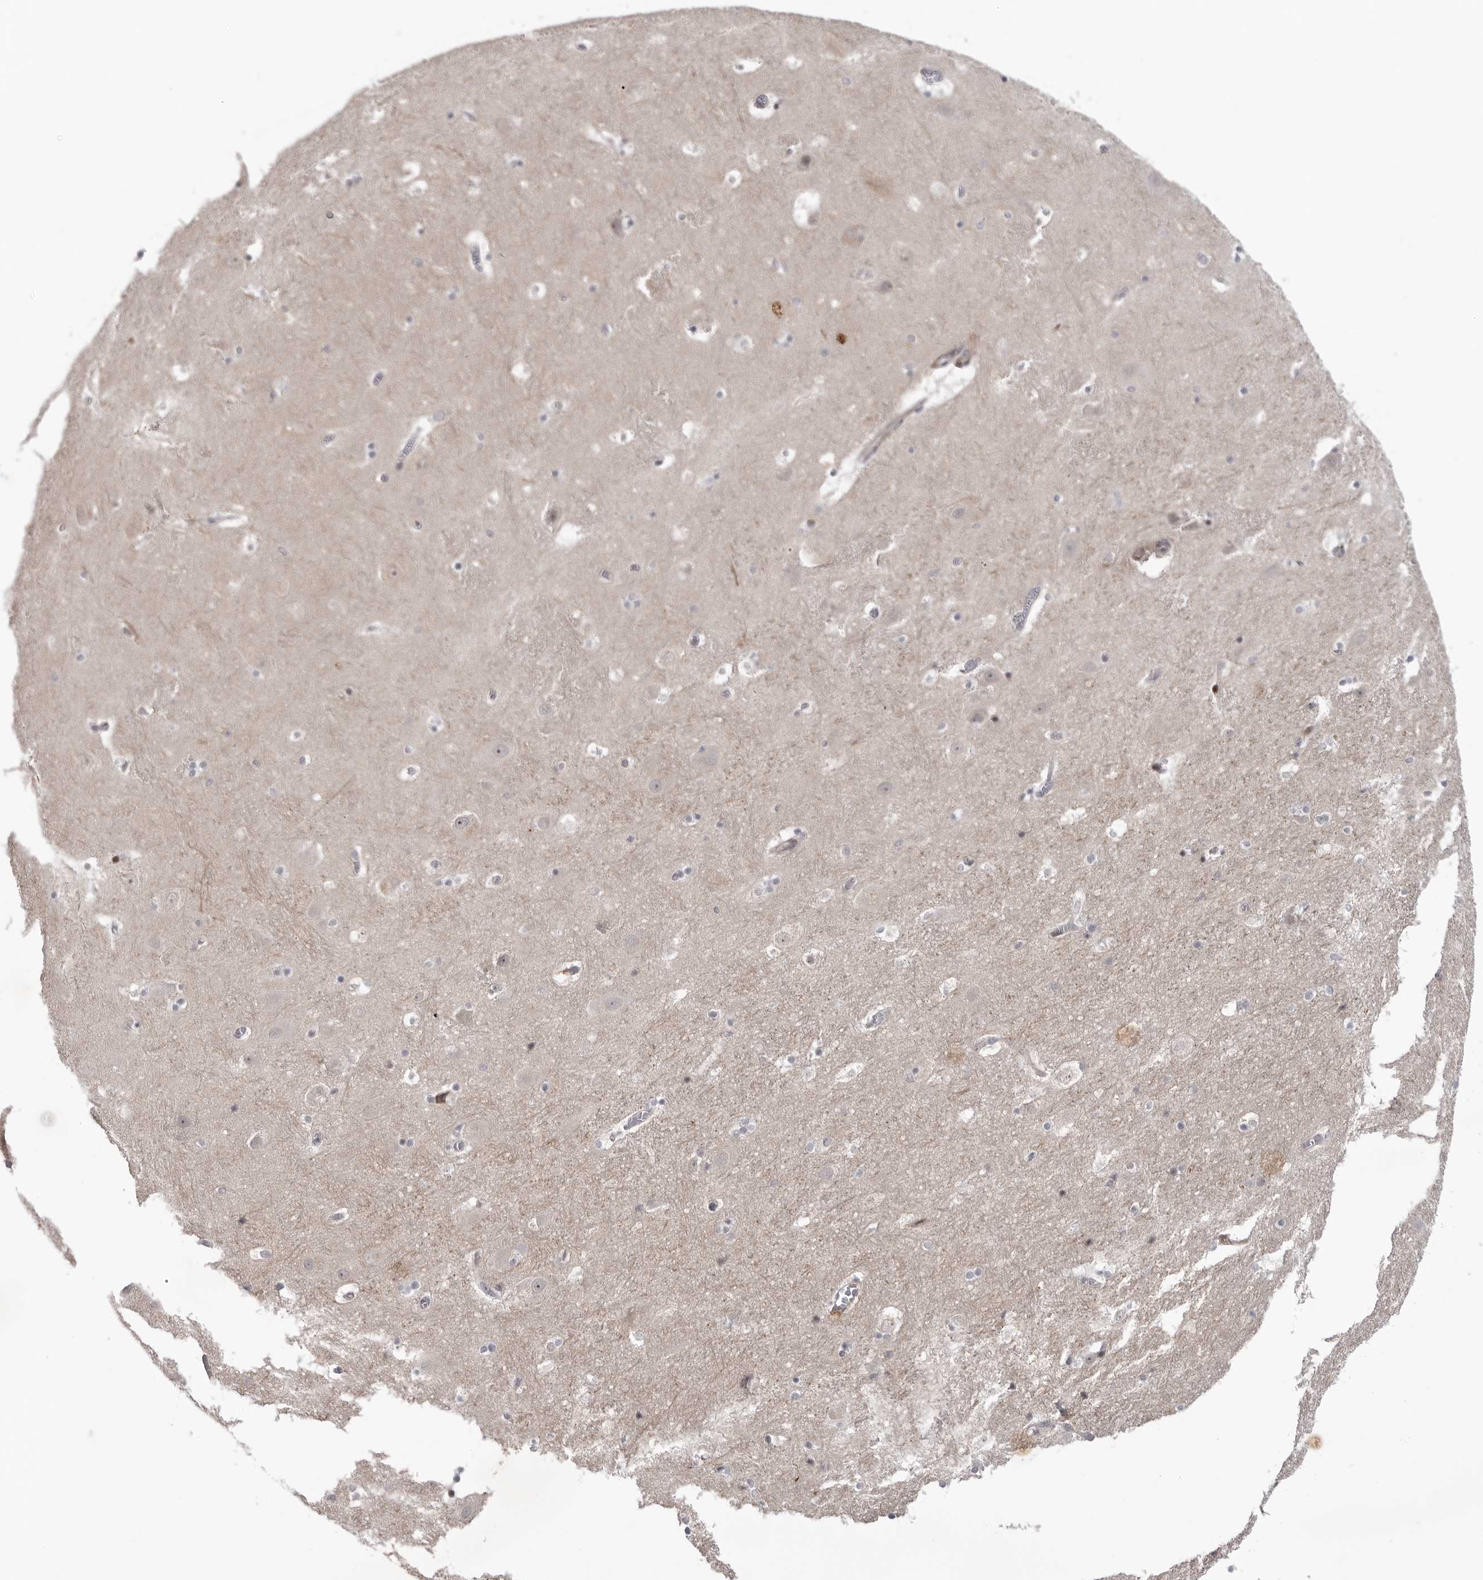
{"staining": {"intensity": "weak", "quantity": "<25%", "location": "cytoplasmic/membranous"}, "tissue": "hippocampus", "cell_type": "Glial cells", "image_type": "normal", "snomed": [{"axis": "morphology", "description": "Normal tissue, NOS"}, {"axis": "topography", "description": "Hippocampus"}], "caption": "Benign hippocampus was stained to show a protein in brown. There is no significant staining in glial cells.", "gene": "ABL1", "patient": {"sex": "male", "age": 45}}